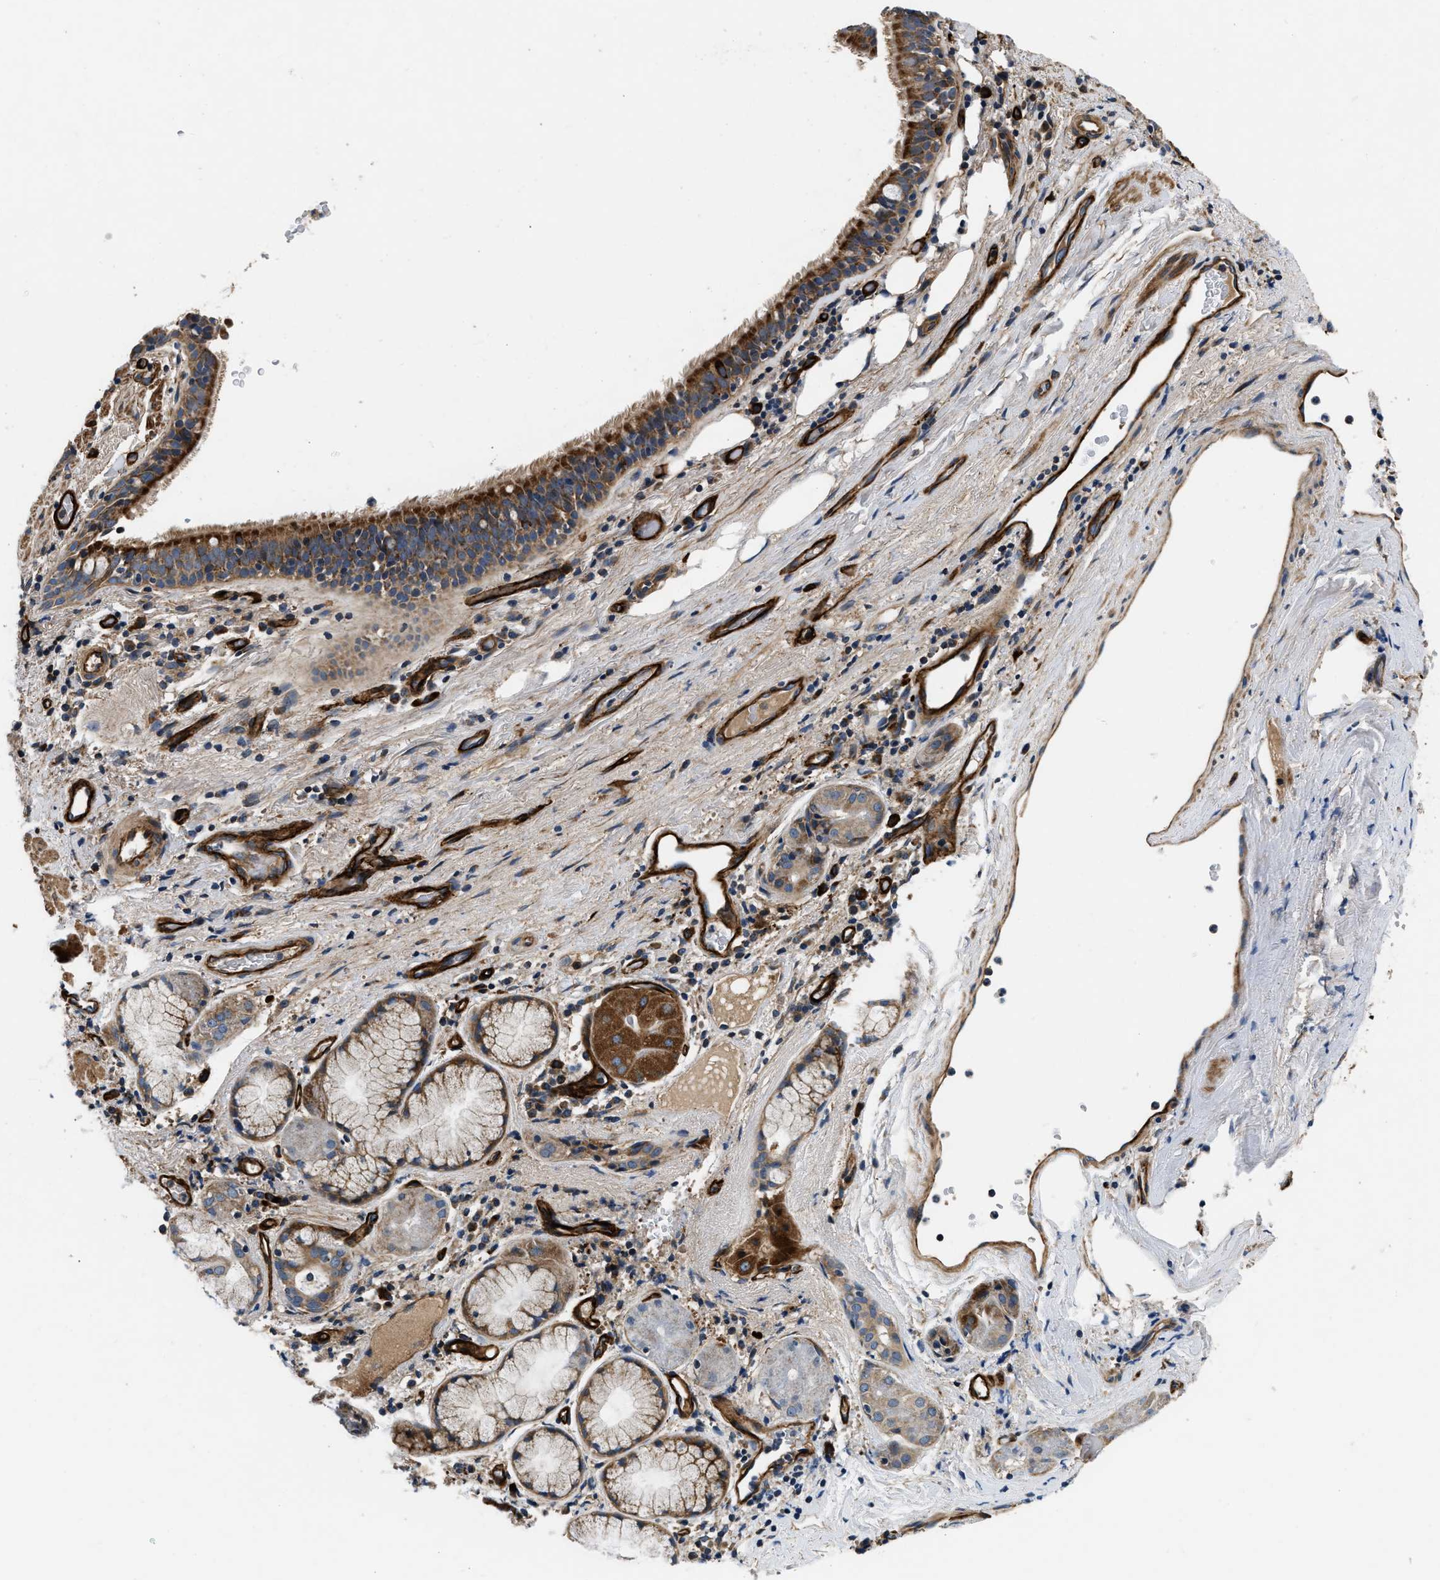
{"staining": {"intensity": "strong", "quantity": ">75%", "location": "cytoplasmic/membranous"}, "tissue": "bronchus", "cell_type": "Respiratory epithelial cells", "image_type": "normal", "snomed": [{"axis": "morphology", "description": "Normal tissue, NOS"}, {"axis": "morphology", "description": "Inflammation, NOS"}, {"axis": "topography", "description": "Cartilage tissue"}, {"axis": "topography", "description": "Bronchus"}], "caption": "DAB immunohistochemical staining of normal bronchus exhibits strong cytoplasmic/membranous protein positivity in approximately >75% of respiratory epithelial cells.", "gene": "NME6", "patient": {"sex": "male", "age": 77}}